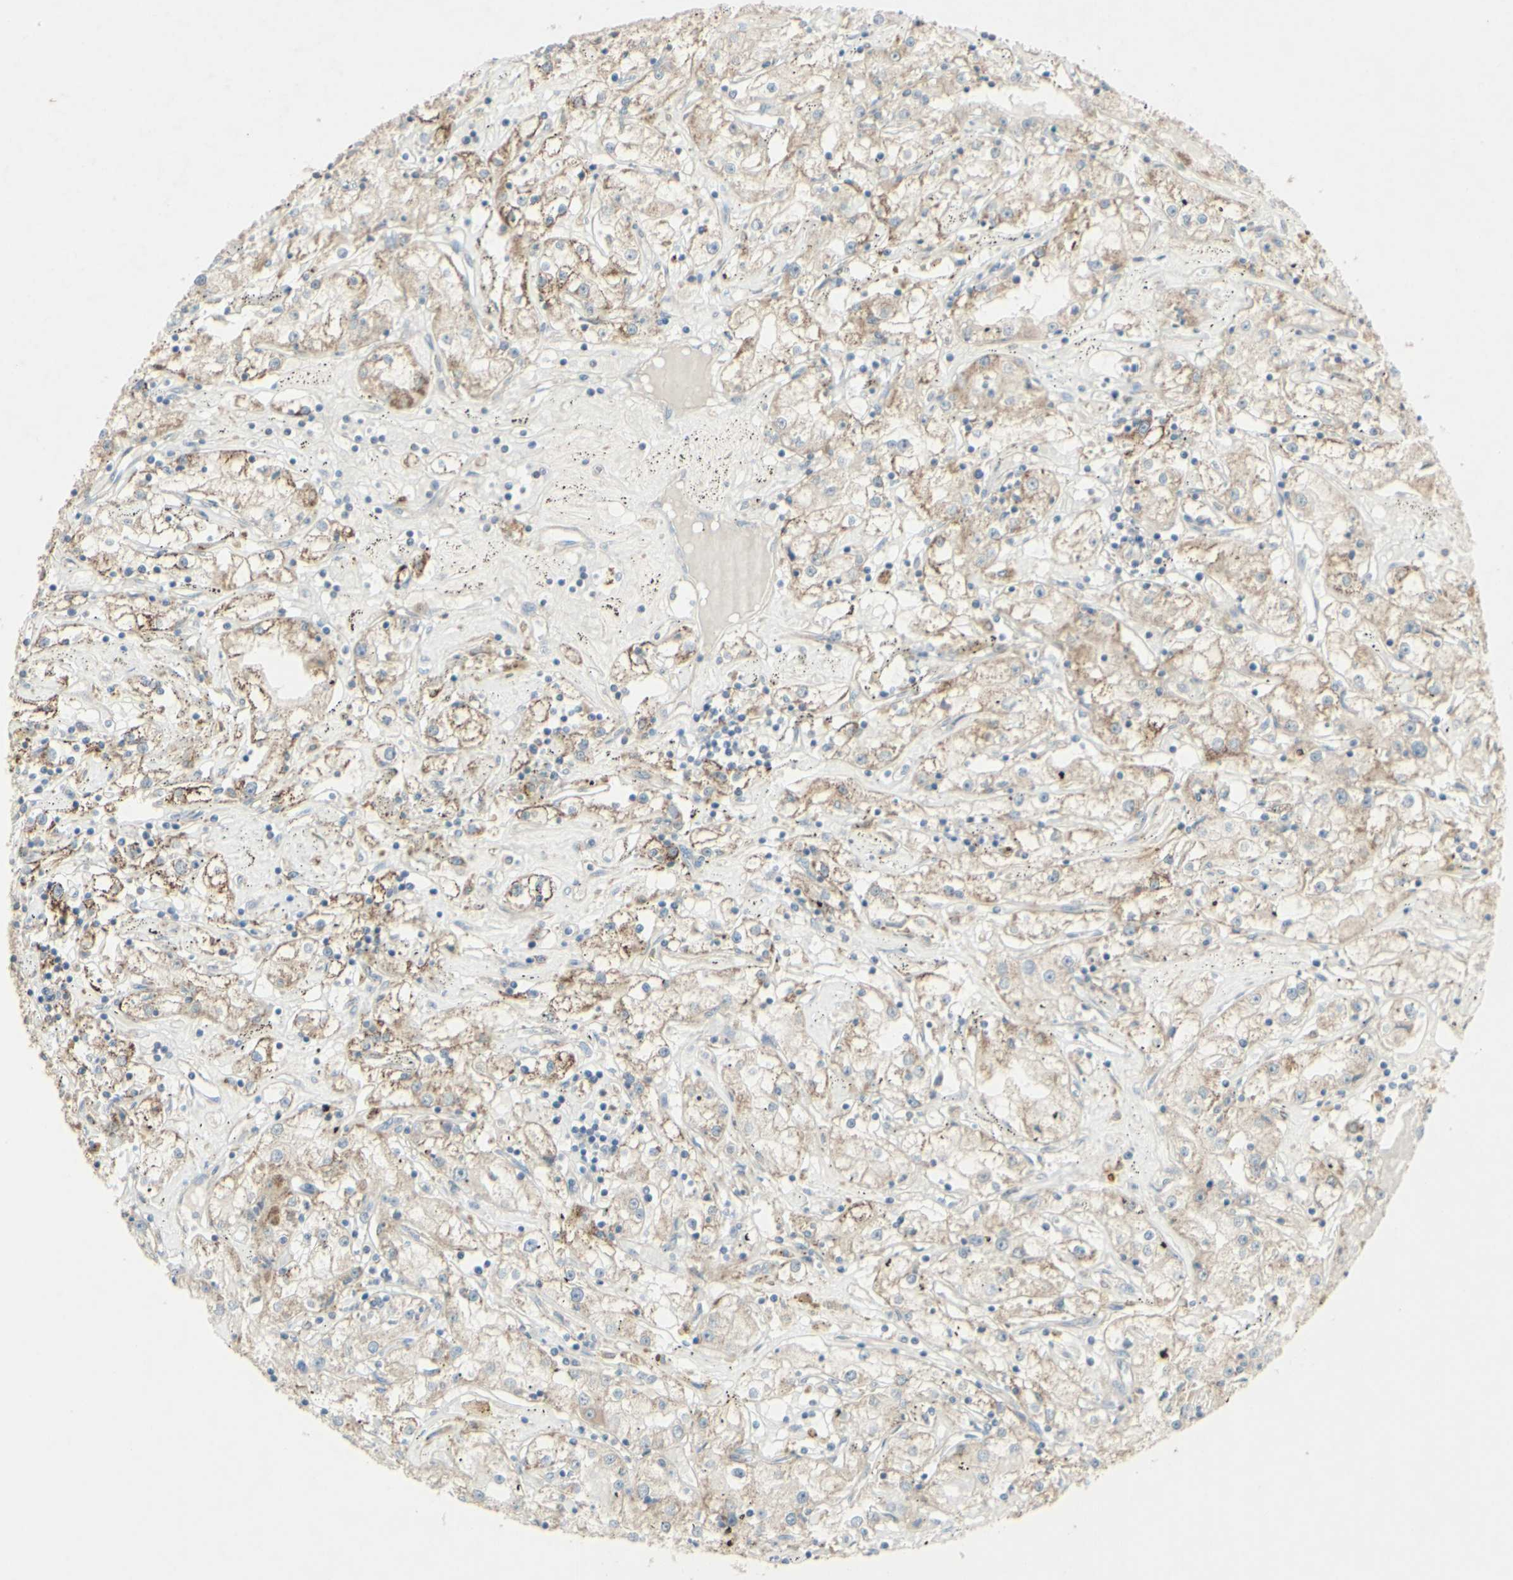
{"staining": {"intensity": "weak", "quantity": "25%-75%", "location": "cytoplasmic/membranous"}, "tissue": "renal cancer", "cell_type": "Tumor cells", "image_type": "cancer", "snomed": [{"axis": "morphology", "description": "Adenocarcinoma, NOS"}, {"axis": "topography", "description": "Kidney"}], "caption": "Renal cancer stained with DAB (3,3'-diaminobenzidine) immunohistochemistry shows low levels of weak cytoplasmic/membranous positivity in about 25%-75% of tumor cells. (brown staining indicates protein expression, while blue staining denotes nuclei).", "gene": "CNTNAP1", "patient": {"sex": "male", "age": 56}}